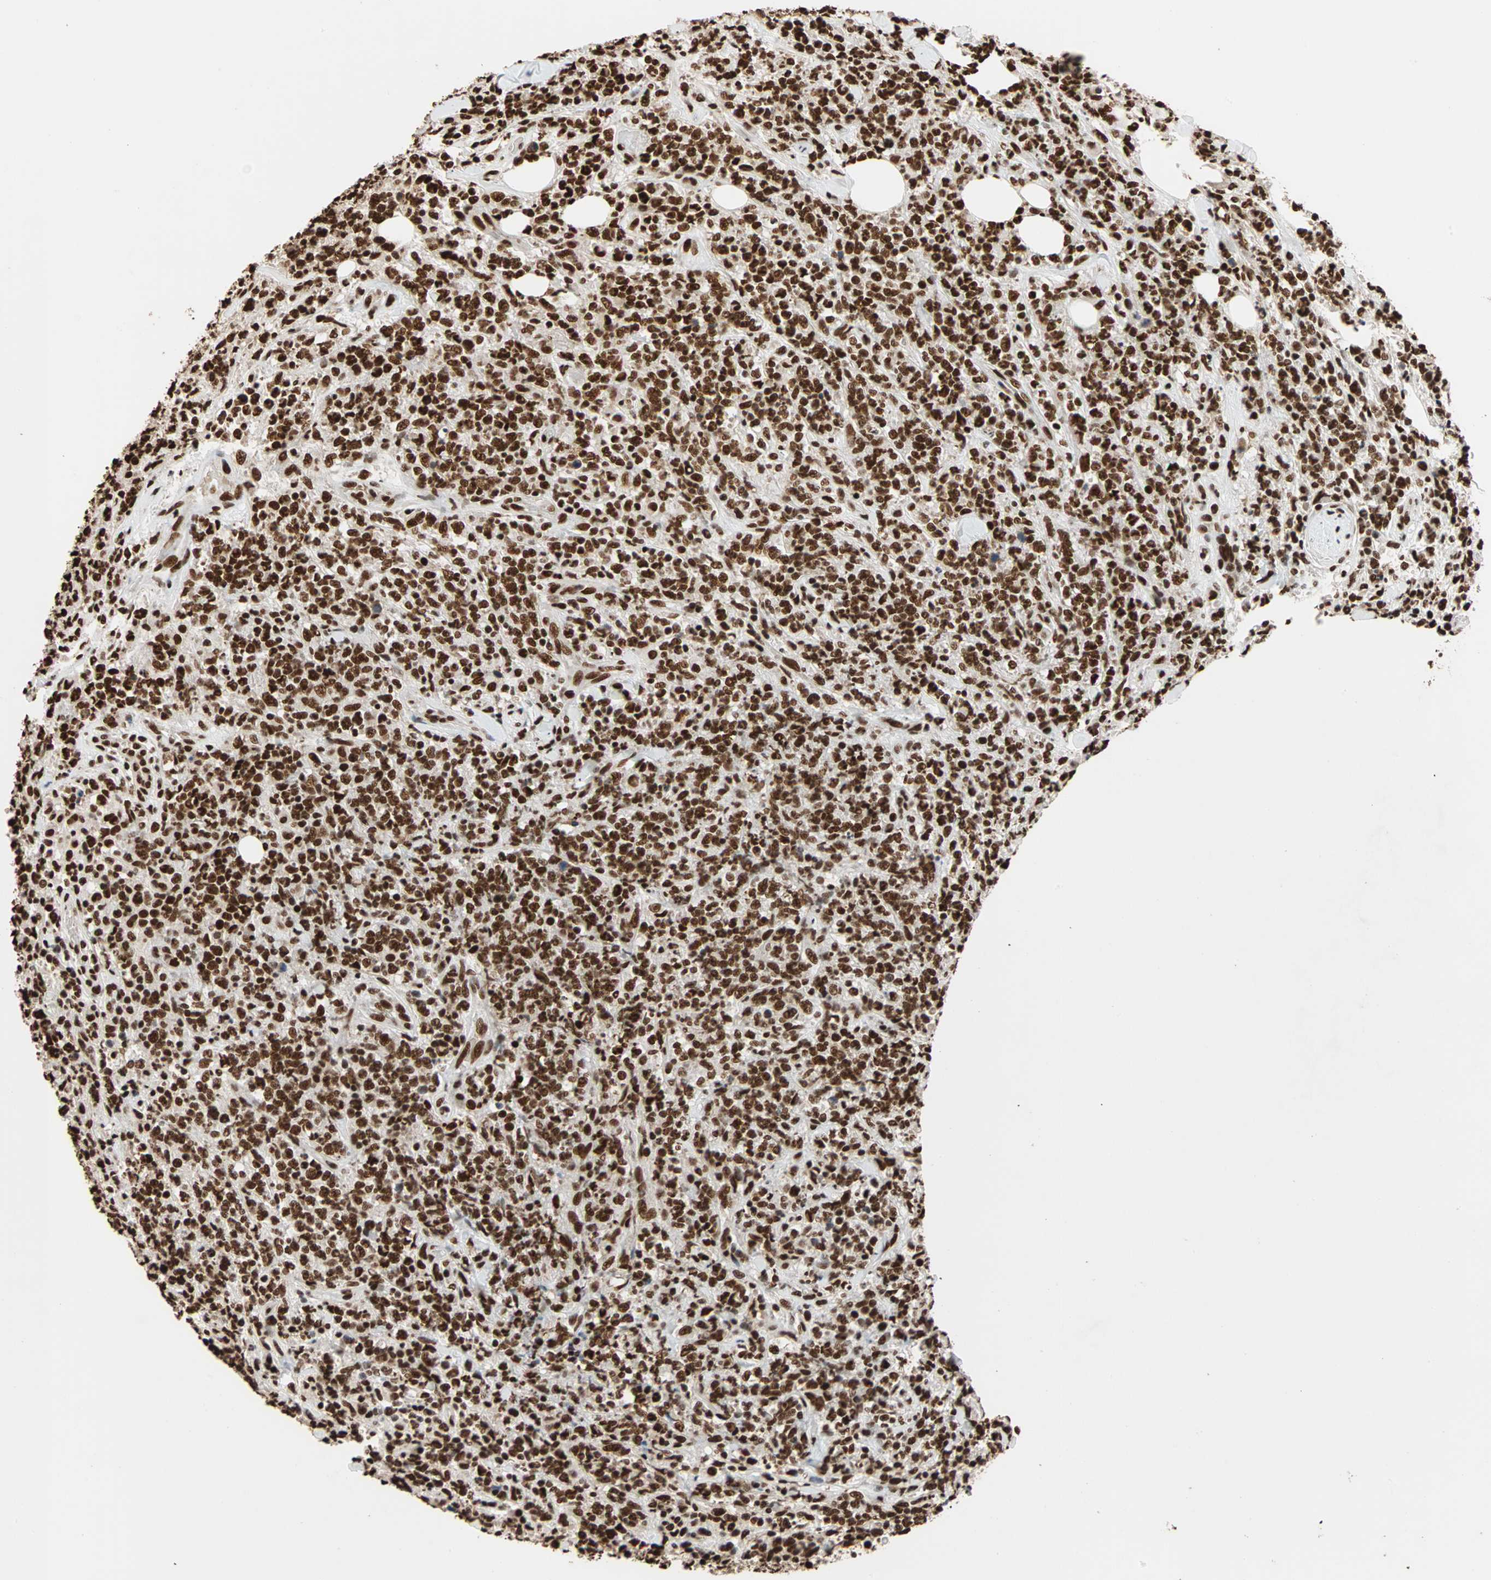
{"staining": {"intensity": "strong", "quantity": ">75%", "location": "nuclear"}, "tissue": "lymphoma", "cell_type": "Tumor cells", "image_type": "cancer", "snomed": [{"axis": "morphology", "description": "Malignant lymphoma, non-Hodgkin's type, High grade"}, {"axis": "topography", "description": "Soft tissue"}], "caption": "Protein staining demonstrates strong nuclear positivity in approximately >75% of tumor cells in lymphoma. The protein is shown in brown color, while the nuclei are stained blue.", "gene": "ILF2", "patient": {"sex": "male", "age": 18}}